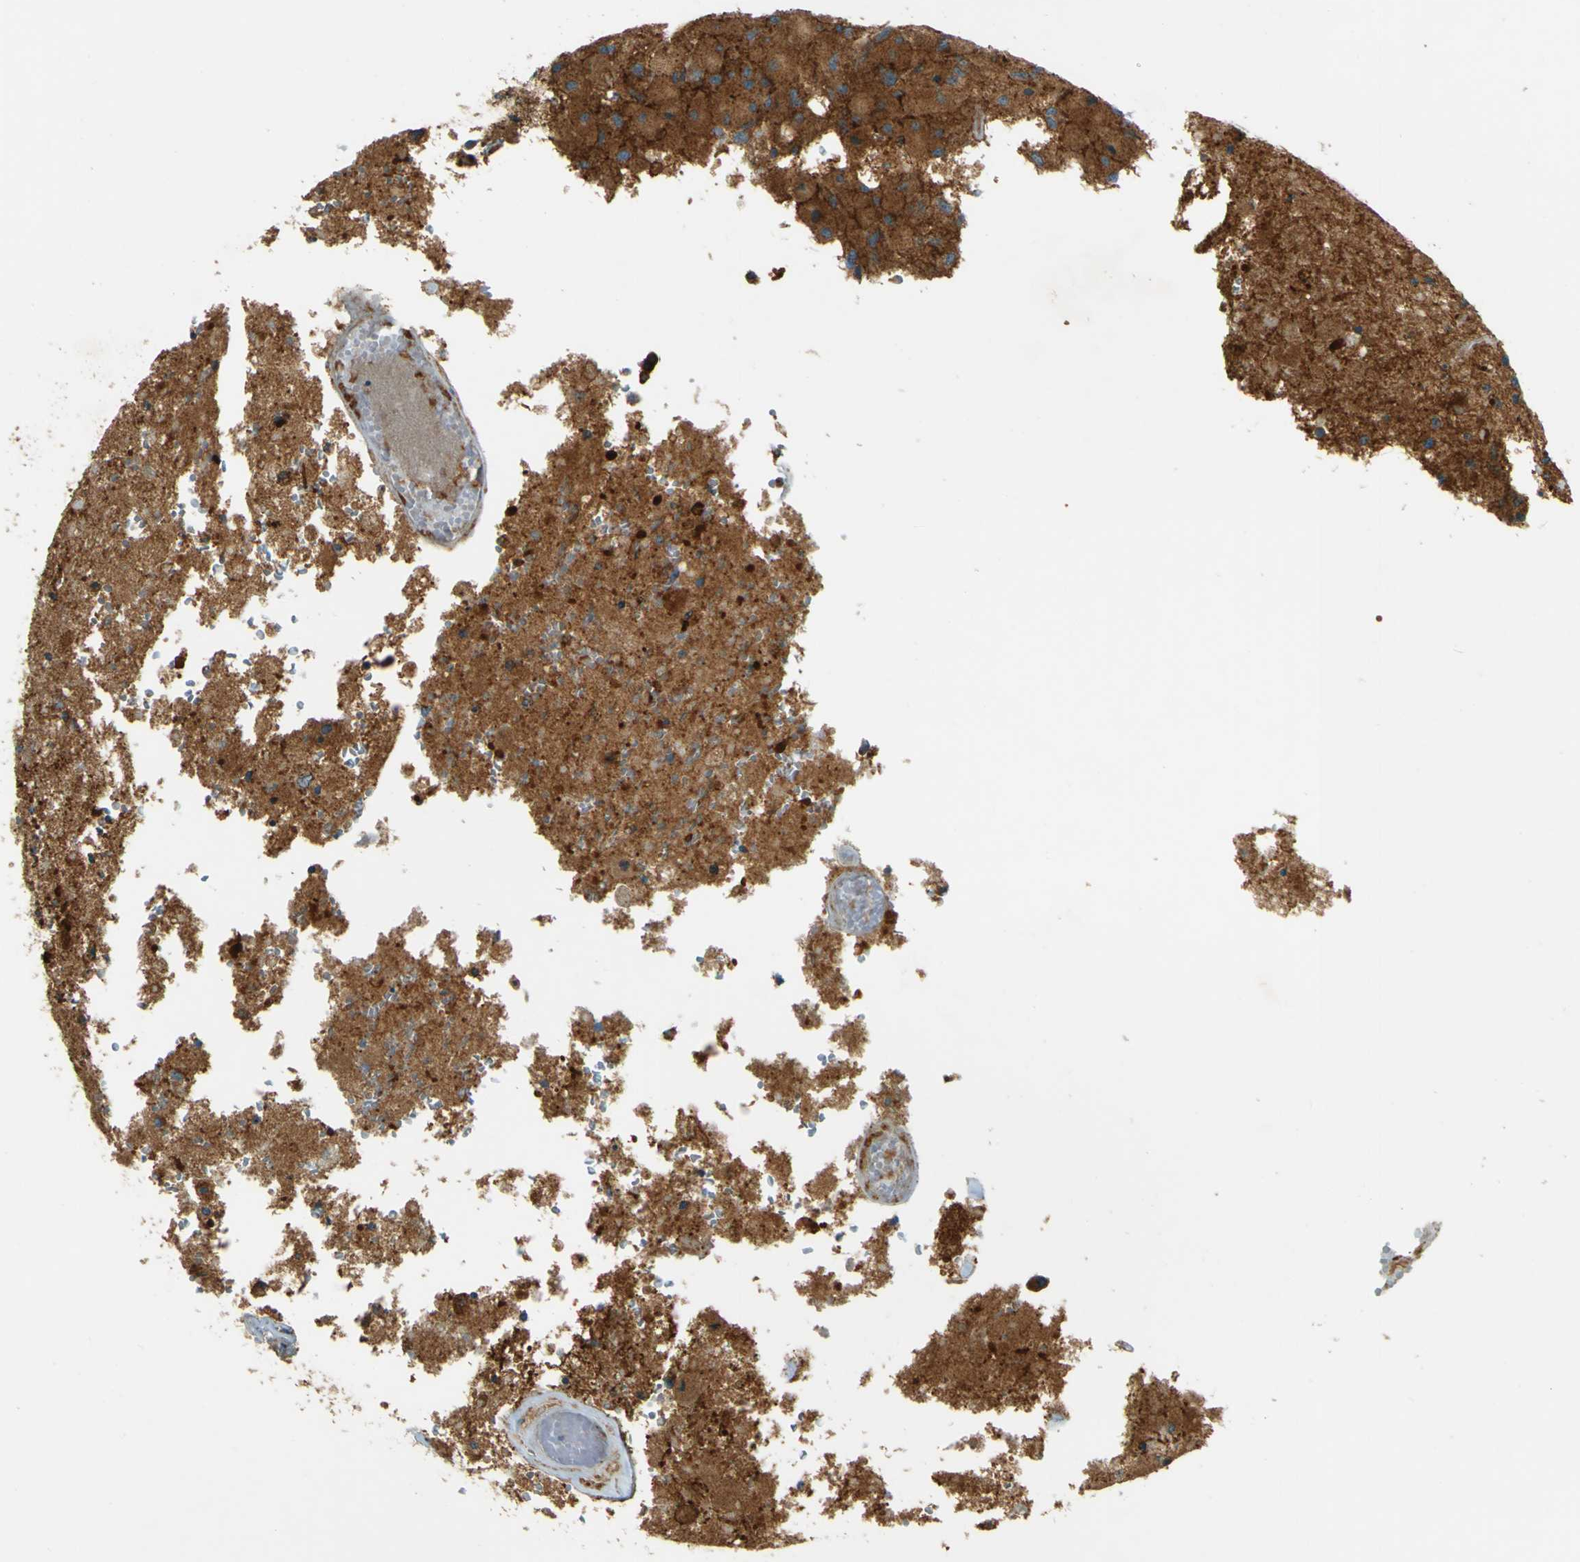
{"staining": {"intensity": "moderate", "quantity": ">75%", "location": "cytoplasmic/membranous"}, "tissue": "glioma", "cell_type": "Tumor cells", "image_type": "cancer", "snomed": [{"axis": "morphology", "description": "Normal tissue, NOS"}, {"axis": "morphology", "description": "Glioma, malignant, High grade"}, {"axis": "topography", "description": "Cerebral cortex"}], "caption": "The immunohistochemical stain labels moderate cytoplasmic/membranous expression in tumor cells of glioma tissue. (brown staining indicates protein expression, while blue staining denotes nuclei).", "gene": "DNAJC5", "patient": {"sex": "male", "age": 77}}